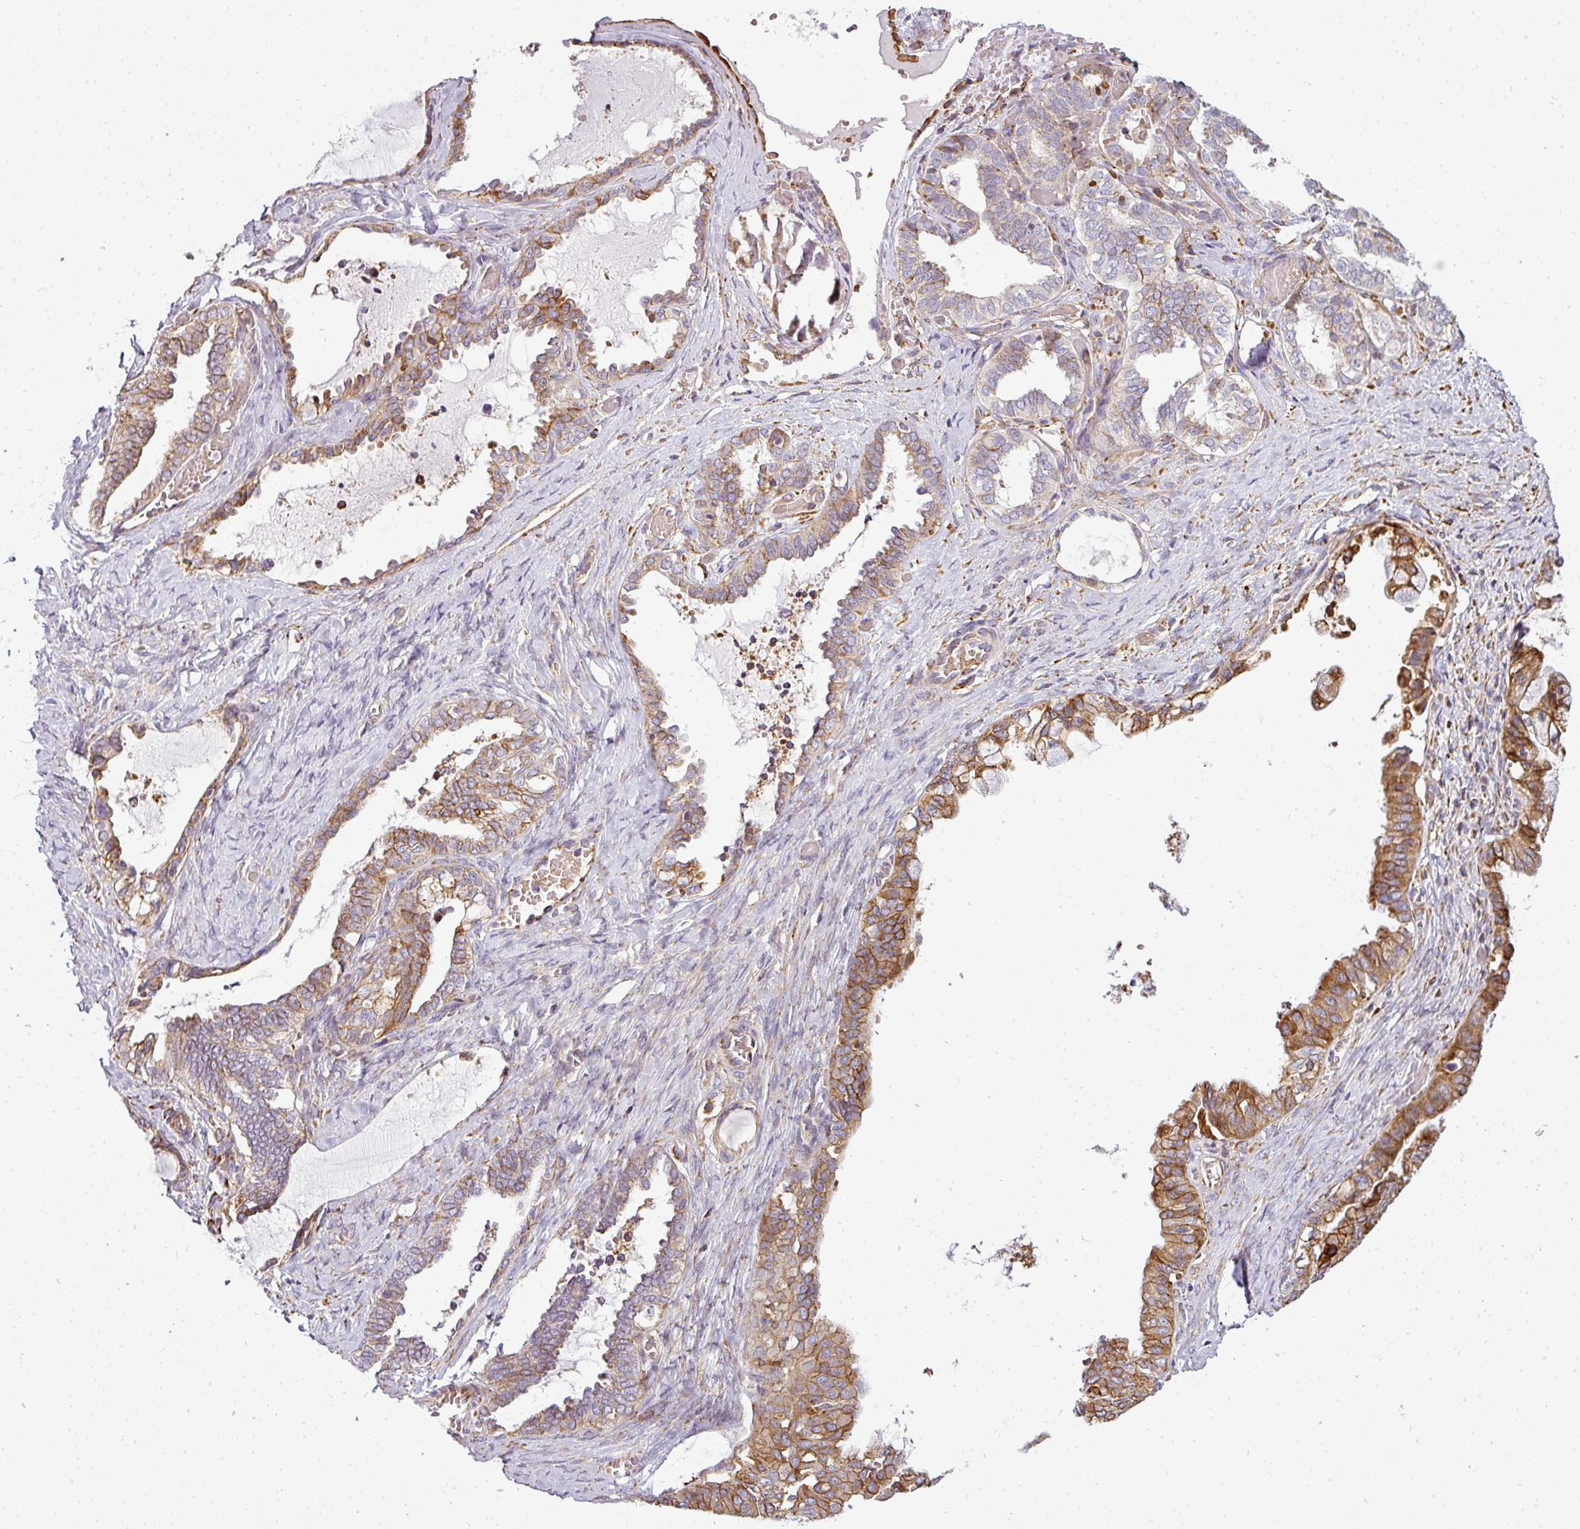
{"staining": {"intensity": "moderate", "quantity": ">75%", "location": "cytoplasmic/membranous"}, "tissue": "ovarian cancer", "cell_type": "Tumor cells", "image_type": "cancer", "snomed": [{"axis": "morphology", "description": "Carcinoma, NOS"}, {"axis": "morphology", "description": "Carcinoma, endometroid"}, {"axis": "topography", "description": "Ovary"}], "caption": "Ovarian cancer stained with IHC shows moderate cytoplasmic/membranous positivity in approximately >75% of tumor cells.", "gene": "ANKRD18A", "patient": {"sex": "female", "age": 50}}